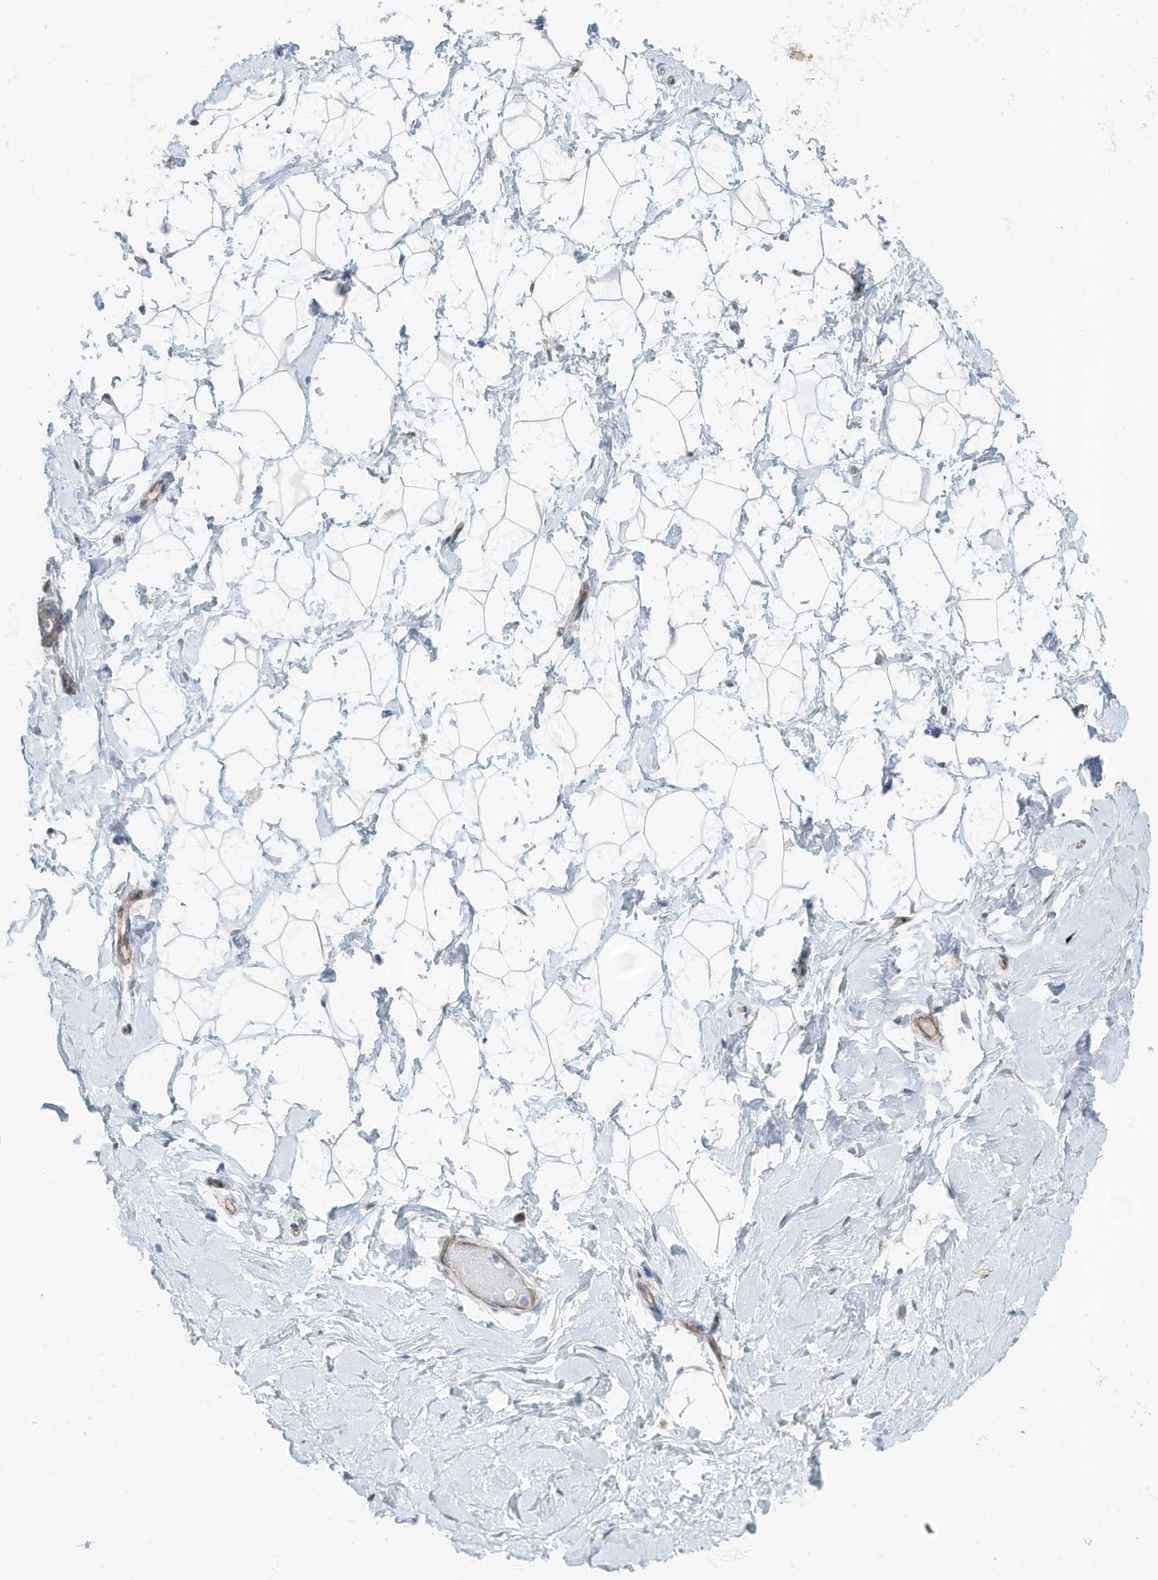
{"staining": {"intensity": "negative", "quantity": "none", "location": "none"}, "tissue": "breast", "cell_type": "Adipocytes", "image_type": "normal", "snomed": [{"axis": "morphology", "description": "Normal tissue, NOS"}, {"axis": "morphology", "description": "Adenoma, NOS"}, {"axis": "topography", "description": "Breast"}], "caption": "A histopathology image of breast stained for a protein exhibits no brown staining in adipocytes.", "gene": "ARHGEF33", "patient": {"sex": "female", "age": 23}}